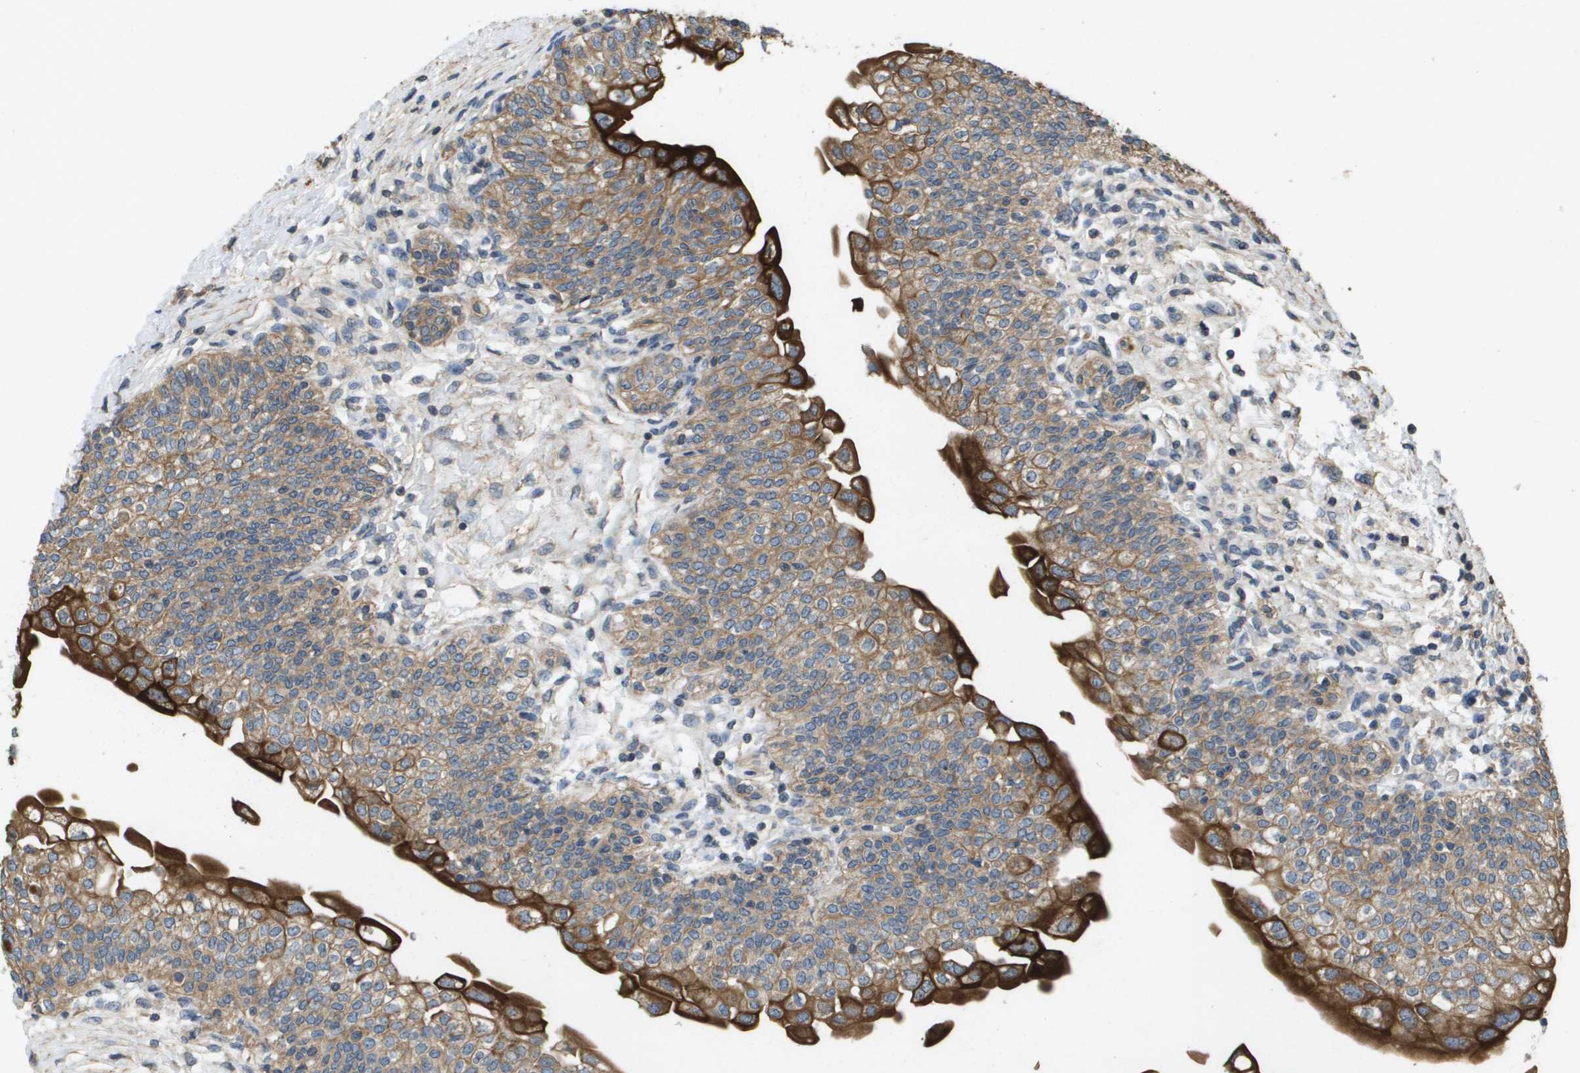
{"staining": {"intensity": "strong", "quantity": ">75%", "location": "cytoplasmic/membranous"}, "tissue": "urinary bladder", "cell_type": "Urothelial cells", "image_type": "normal", "snomed": [{"axis": "morphology", "description": "Normal tissue, NOS"}, {"axis": "topography", "description": "Urinary bladder"}], "caption": "Normal urinary bladder shows strong cytoplasmic/membranous expression in approximately >75% of urothelial cells, visualized by immunohistochemistry.", "gene": "KRT23", "patient": {"sex": "male", "age": 55}}